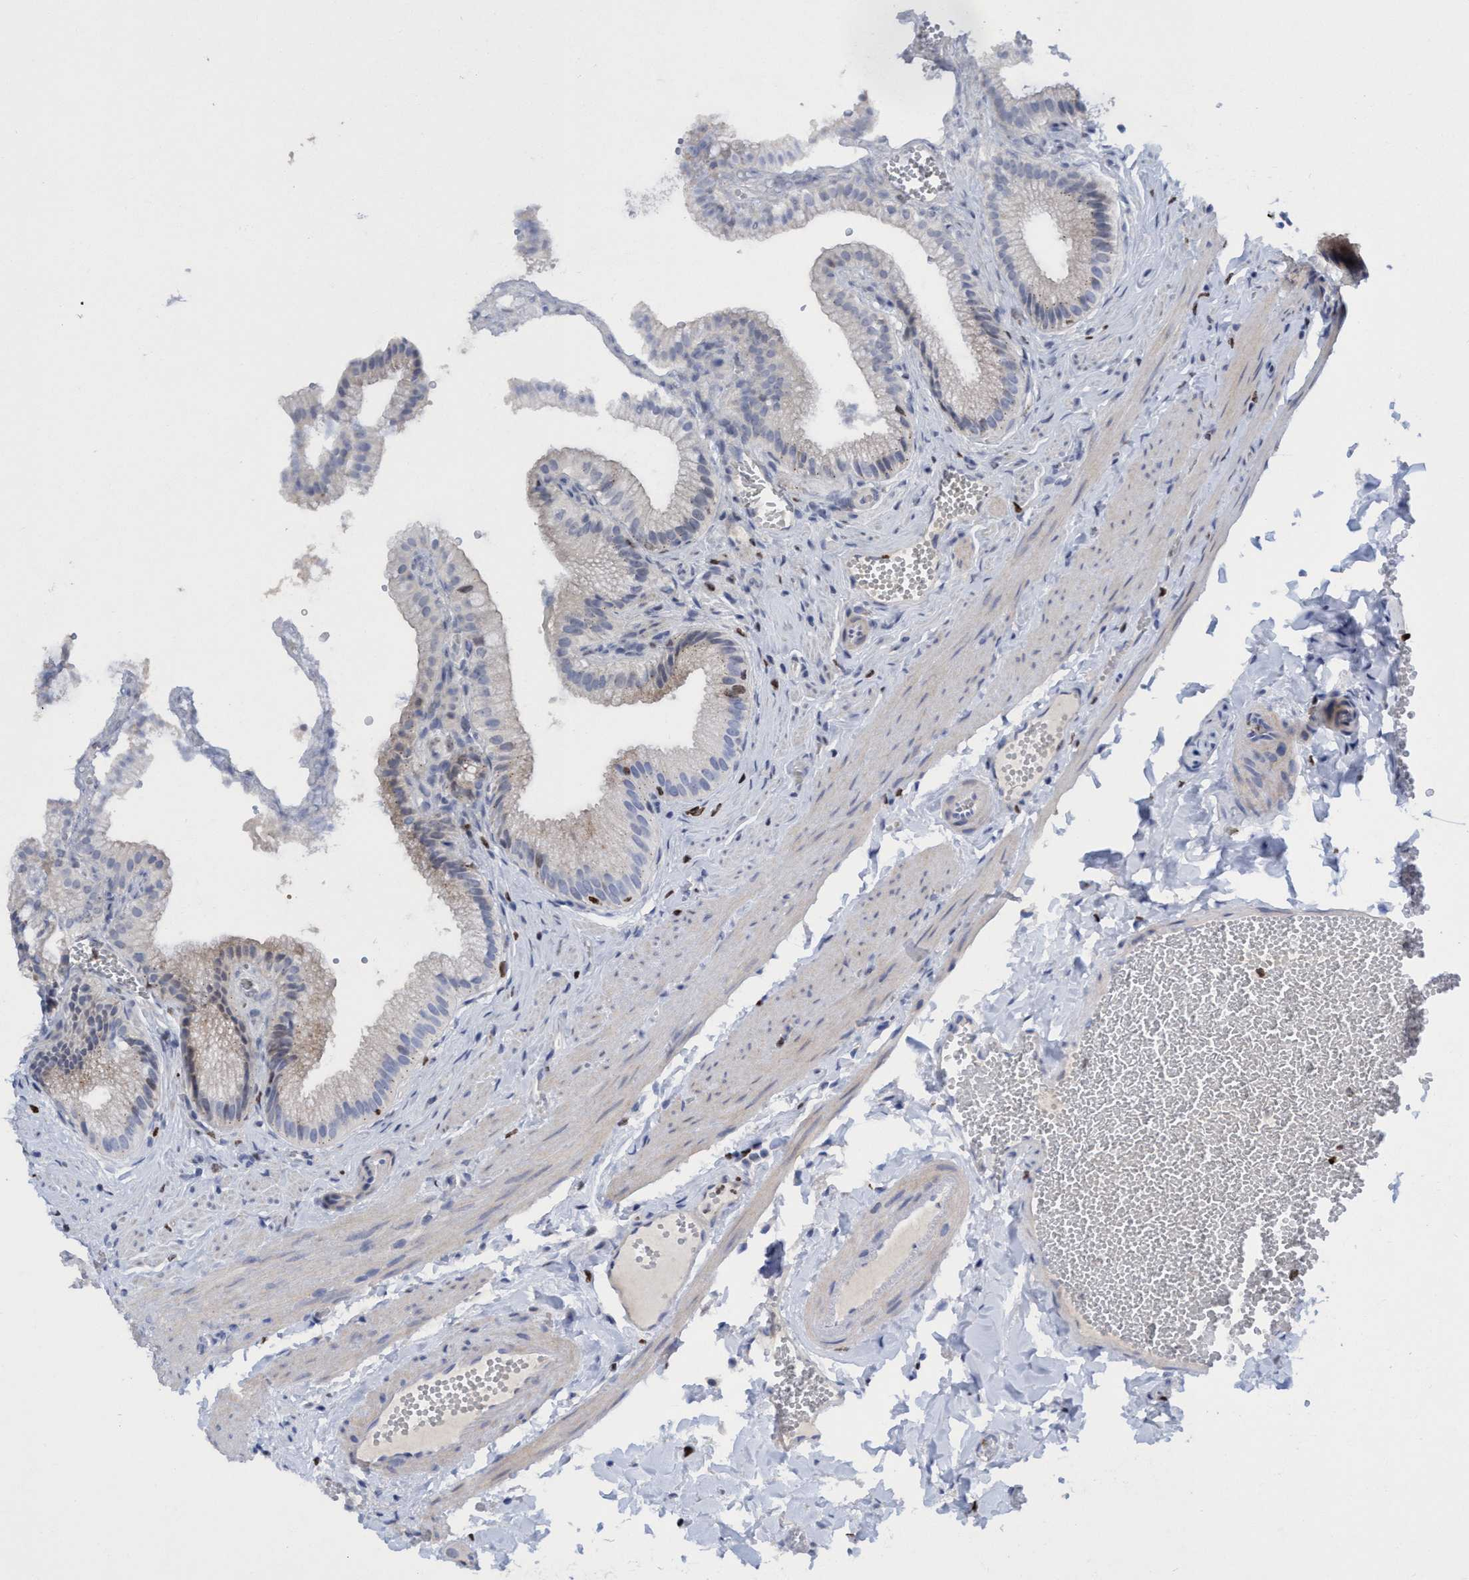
{"staining": {"intensity": "moderate", "quantity": "<25%", "location": "nuclear"}, "tissue": "gallbladder", "cell_type": "Glandular cells", "image_type": "normal", "snomed": [{"axis": "morphology", "description": "Normal tissue, NOS"}, {"axis": "topography", "description": "Gallbladder"}], "caption": "This image displays IHC staining of normal human gallbladder, with low moderate nuclear positivity in approximately <25% of glandular cells.", "gene": "CBX2", "patient": {"sex": "male", "age": 38}}